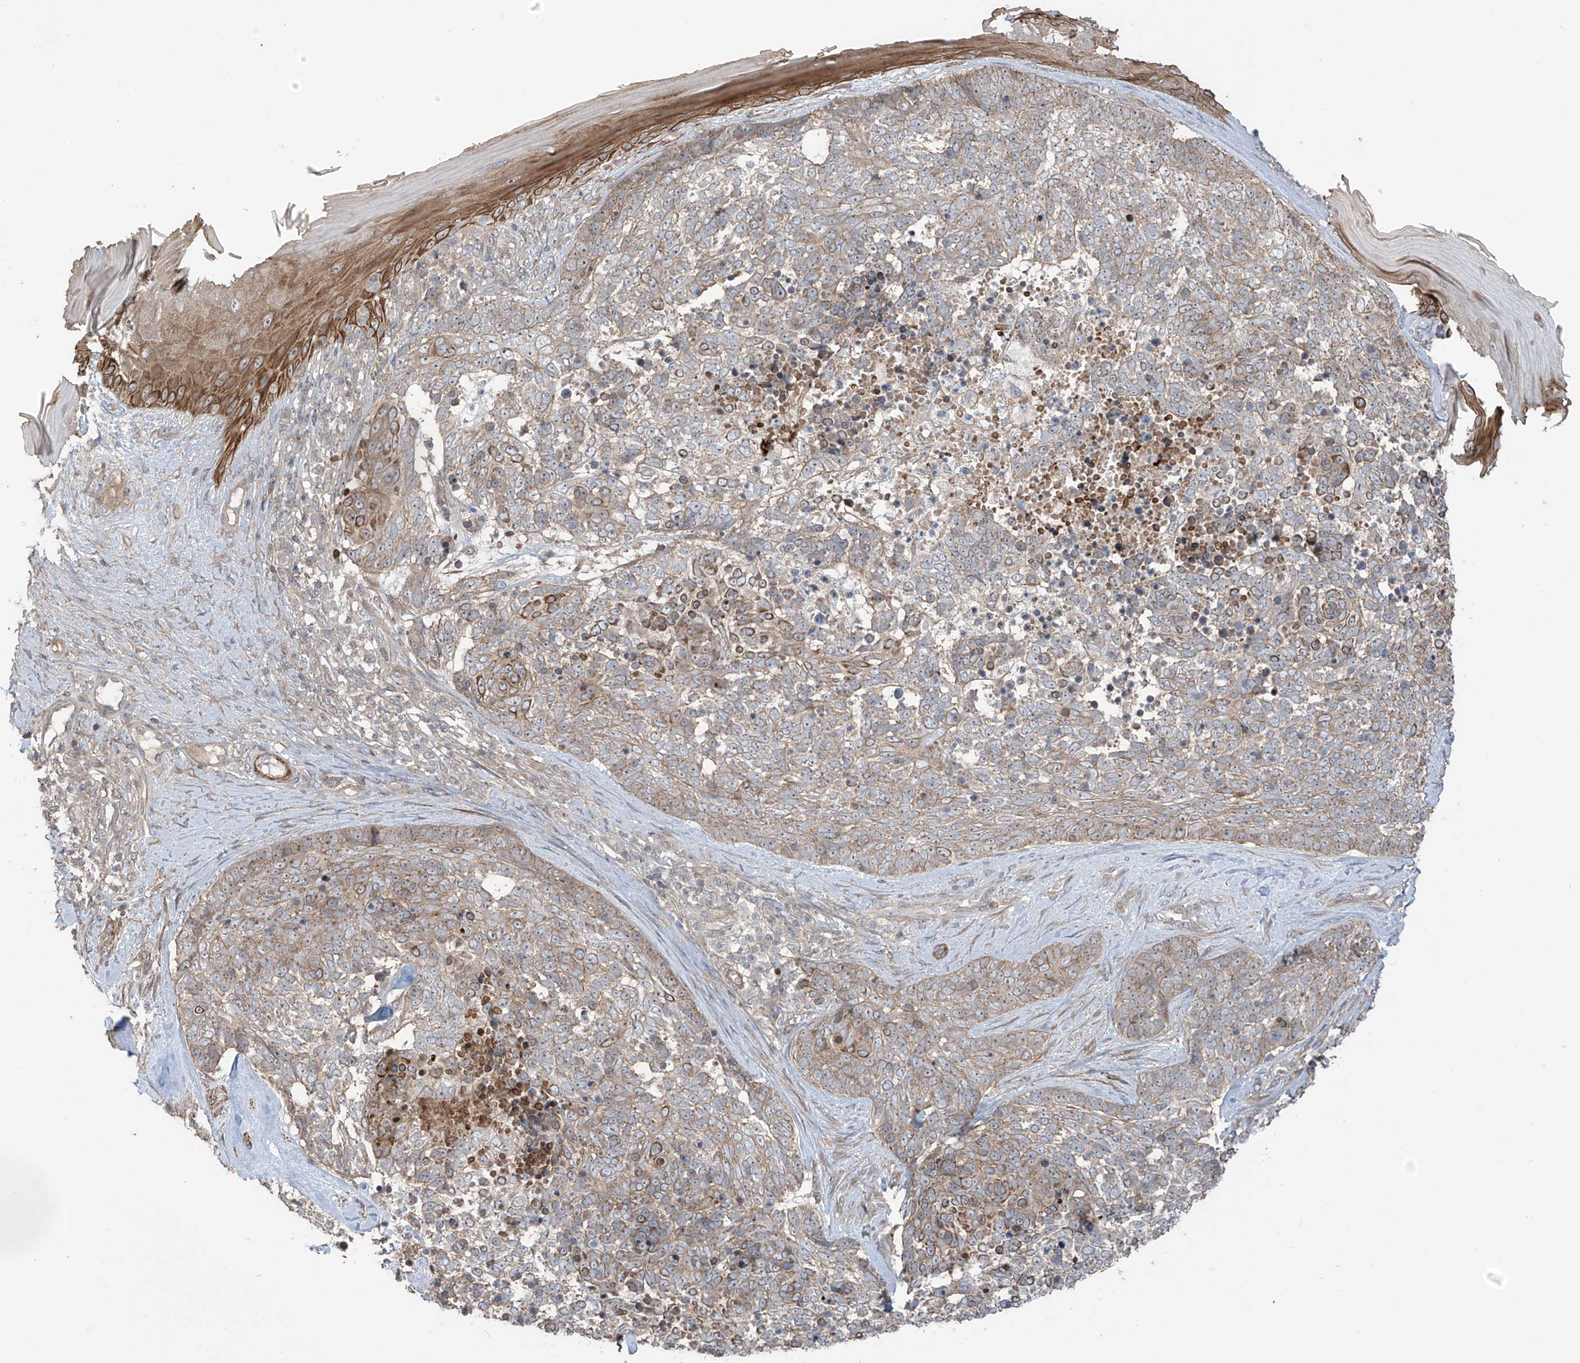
{"staining": {"intensity": "weak", "quantity": "25%-75%", "location": "cytoplasmic/membranous"}, "tissue": "skin cancer", "cell_type": "Tumor cells", "image_type": "cancer", "snomed": [{"axis": "morphology", "description": "Basal cell carcinoma"}, {"axis": "topography", "description": "Skin"}], "caption": "This photomicrograph reveals skin cancer stained with immunohistochemistry to label a protein in brown. The cytoplasmic/membranous of tumor cells show weak positivity for the protein. Nuclei are counter-stained blue.", "gene": "LRRC74A", "patient": {"sex": "female", "age": 81}}